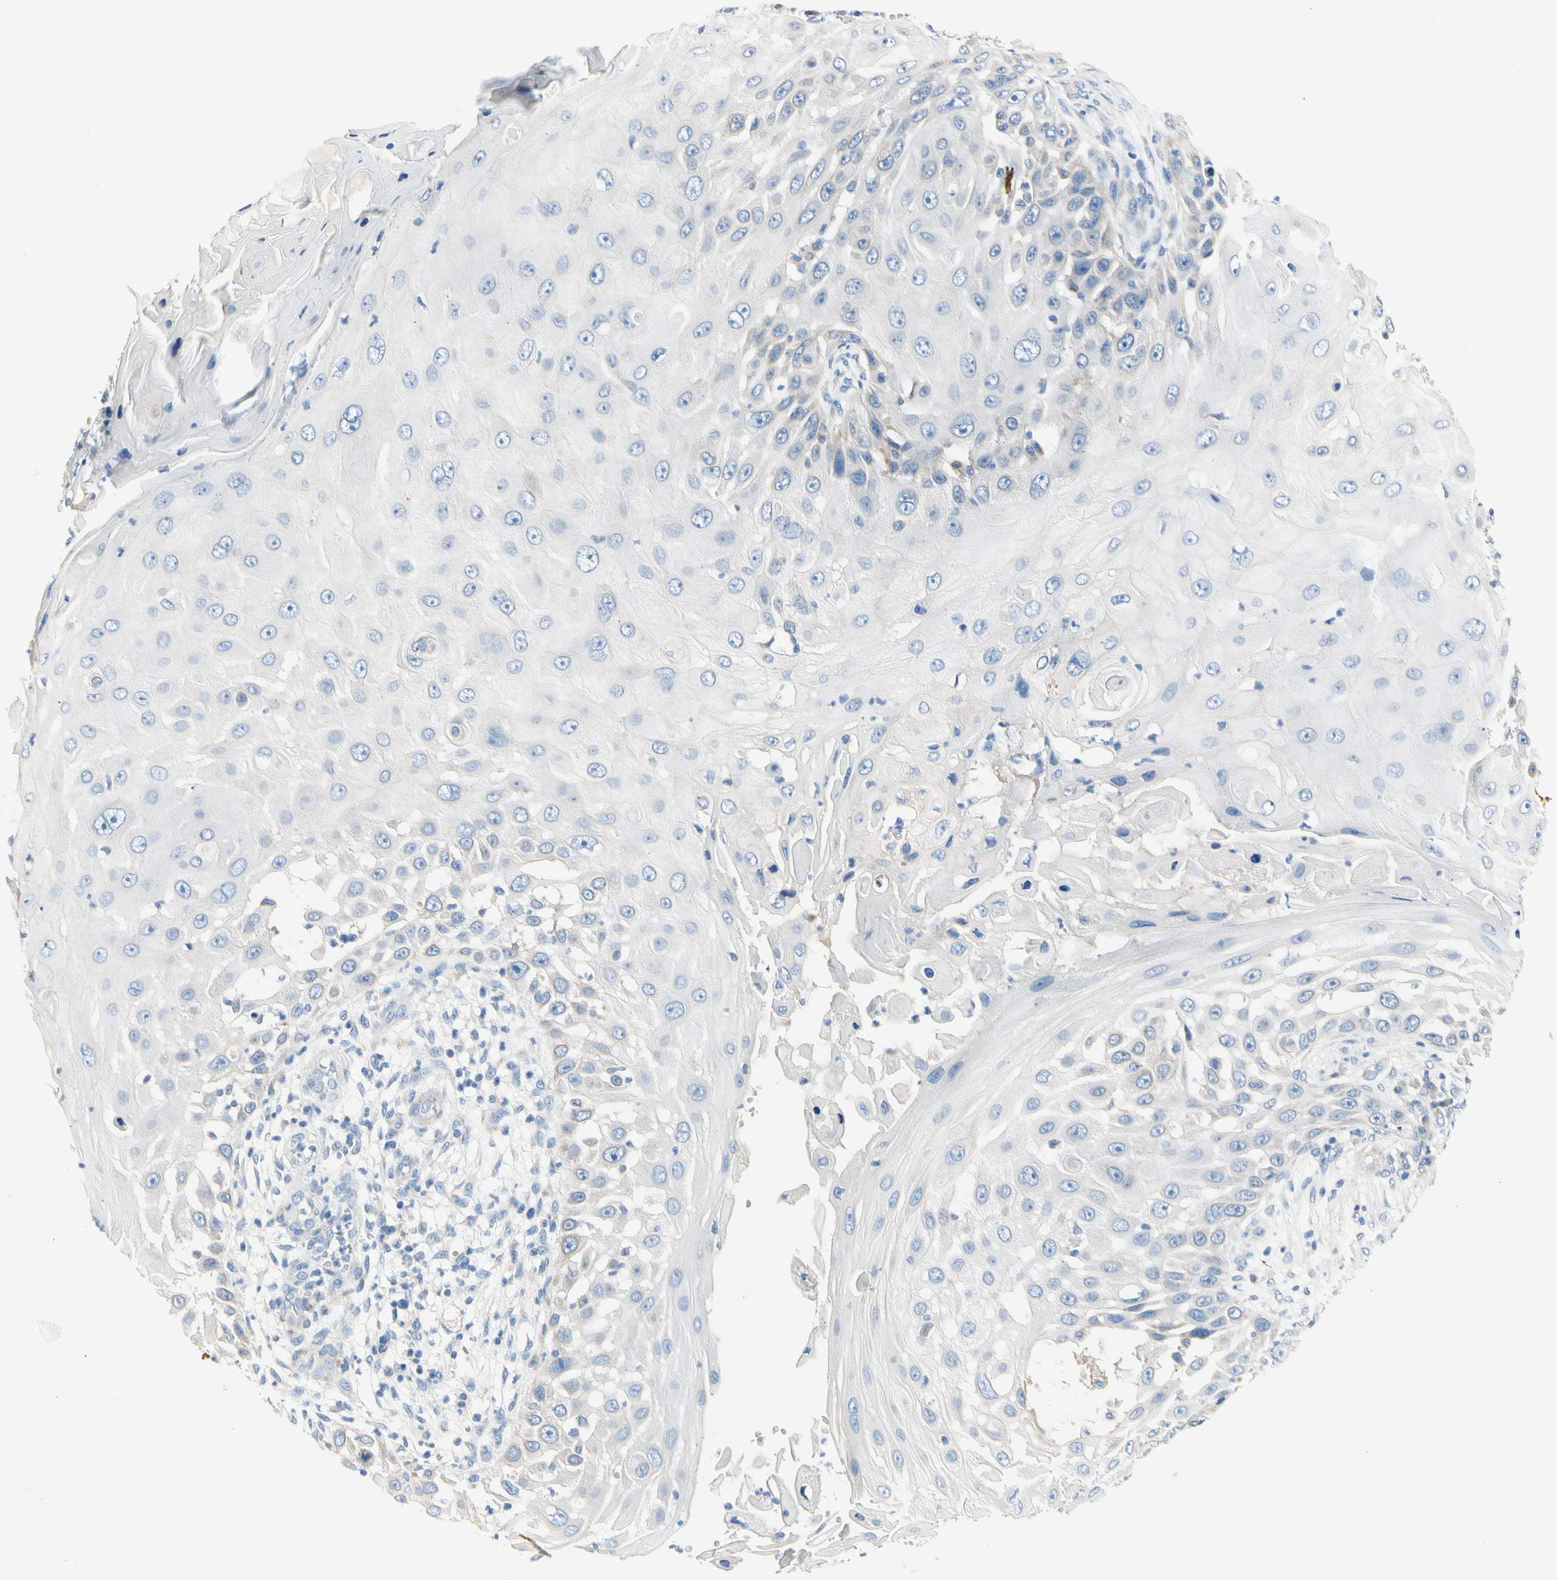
{"staining": {"intensity": "negative", "quantity": "none", "location": "none"}, "tissue": "skin cancer", "cell_type": "Tumor cells", "image_type": "cancer", "snomed": [{"axis": "morphology", "description": "Squamous cell carcinoma, NOS"}, {"axis": "topography", "description": "Skin"}], "caption": "This is an IHC histopathology image of squamous cell carcinoma (skin). There is no expression in tumor cells.", "gene": "STXBP1", "patient": {"sex": "female", "age": 44}}